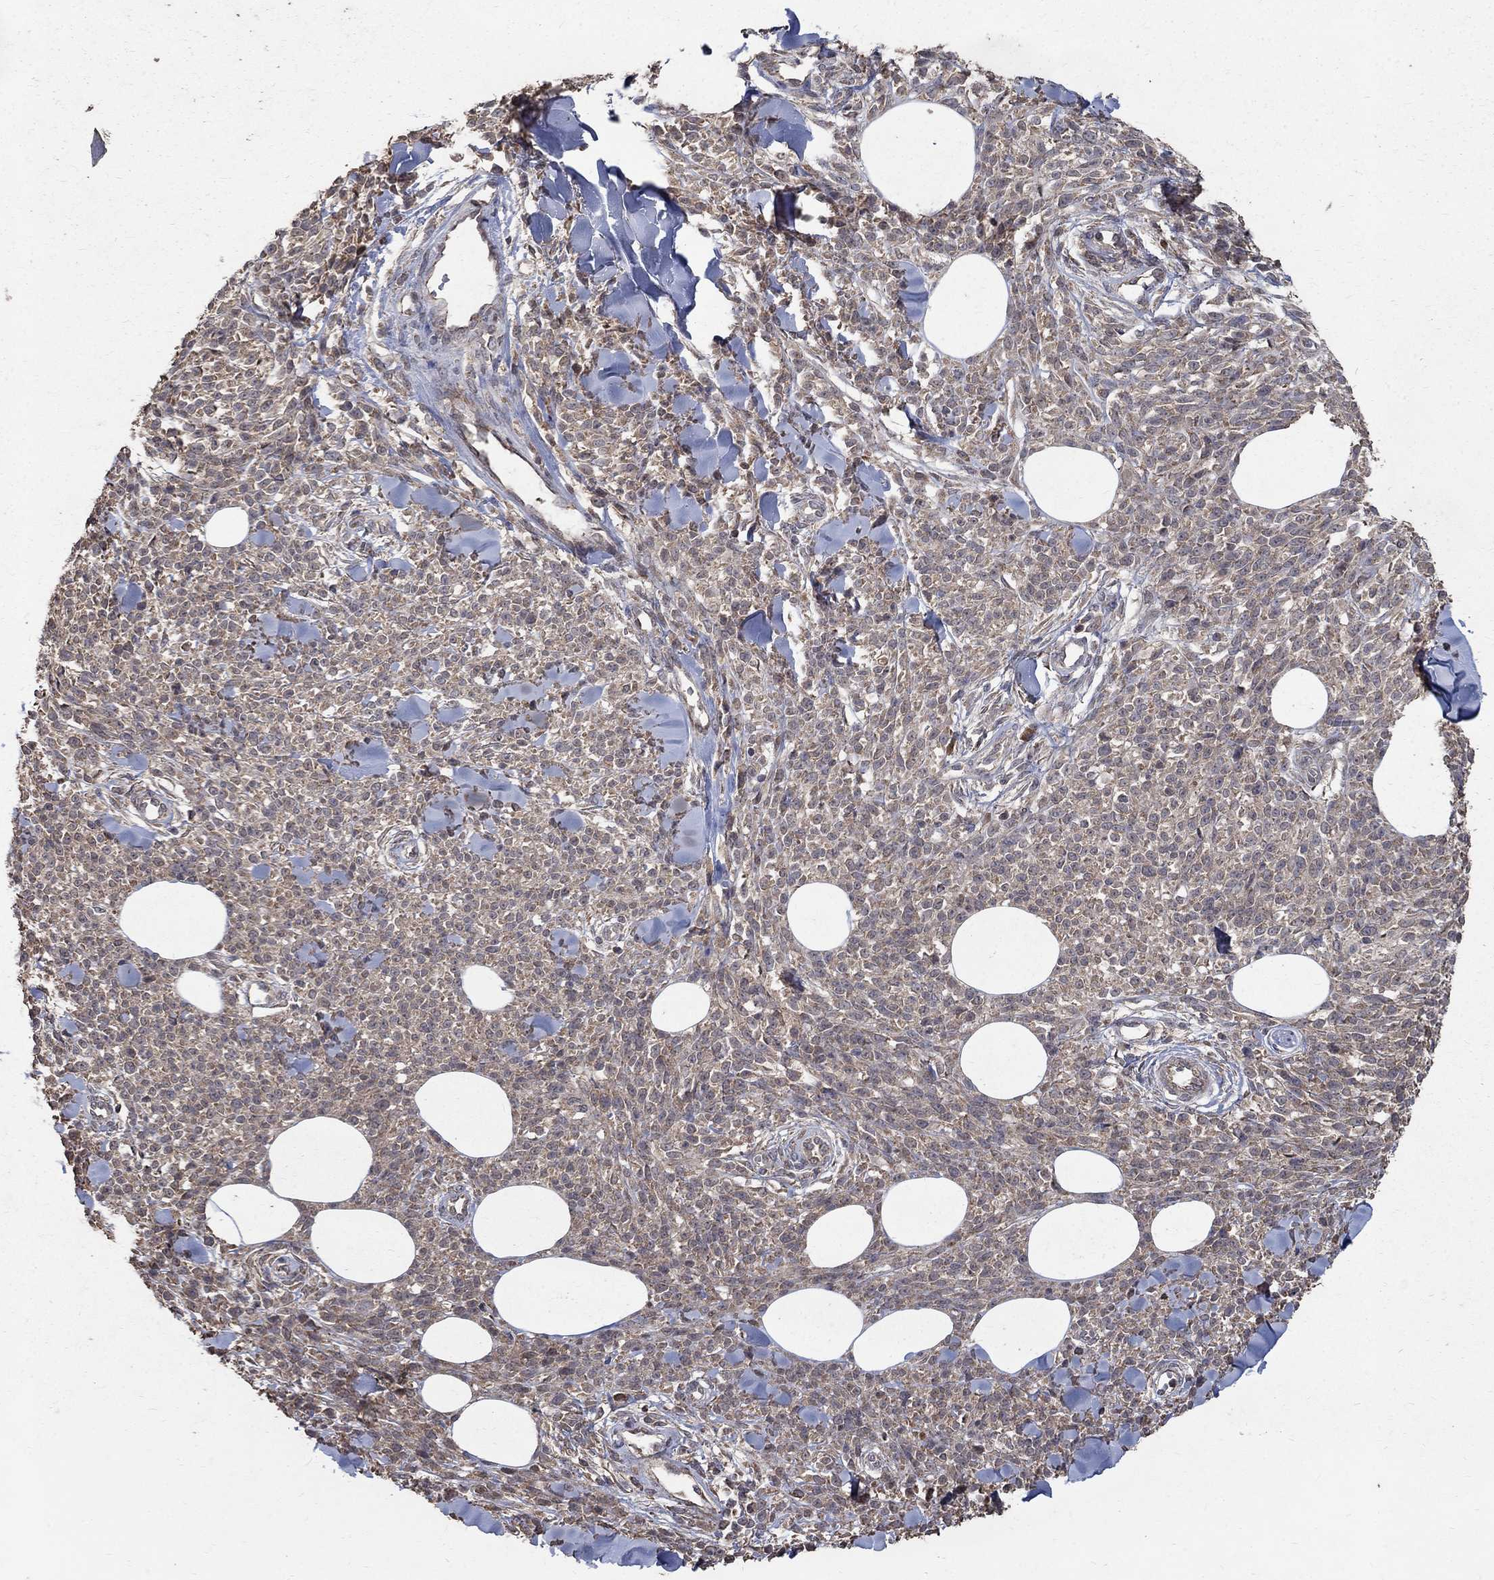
{"staining": {"intensity": "weak", "quantity": ">75%", "location": "cytoplasmic/membranous"}, "tissue": "melanoma", "cell_type": "Tumor cells", "image_type": "cancer", "snomed": [{"axis": "morphology", "description": "Malignant melanoma, NOS"}, {"axis": "topography", "description": "Skin"}, {"axis": "topography", "description": "Skin of trunk"}], "caption": "The histopathology image demonstrates a brown stain indicating the presence of a protein in the cytoplasmic/membranous of tumor cells in melanoma.", "gene": "C17orf75", "patient": {"sex": "male", "age": 74}}